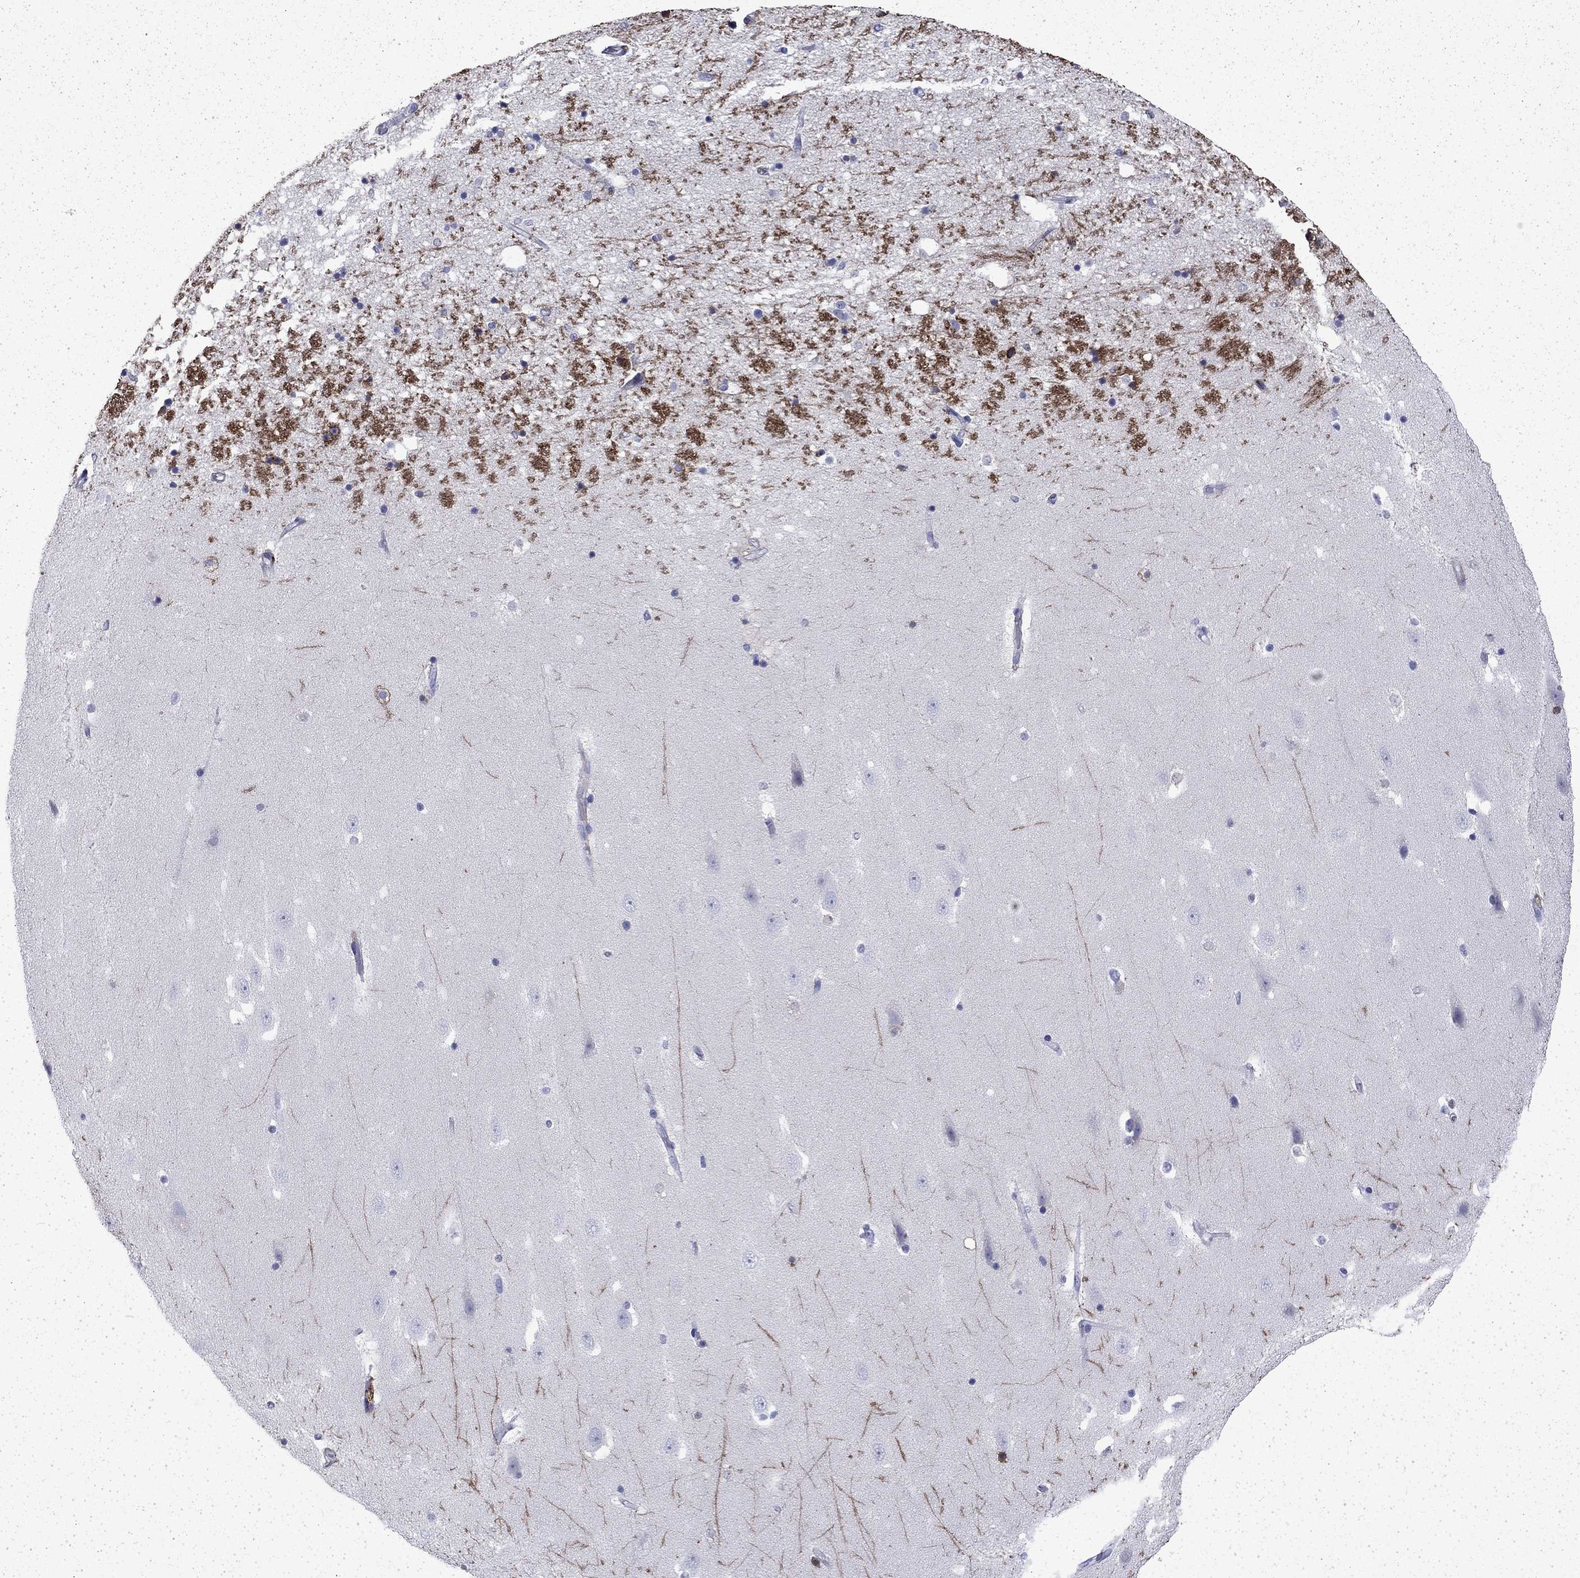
{"staining": {"intensity": "negative", "quantity": "none", "location": "none"}, "tissue": "hippocampus", "cell_type": "Glial cells", "image_type": "normal", "snomed": [{"axis": "morphology", "description": "Normal tissue, NOS"}, {"axis": "topography", "description": "Hippocampus"}], "caption": "This is an immunohistochemistry histopathology image of benign human hippocampus. There is no positivity in glial cells.", "gene": "ENPP6", "patient": {"sex": "male", "age": 49}}